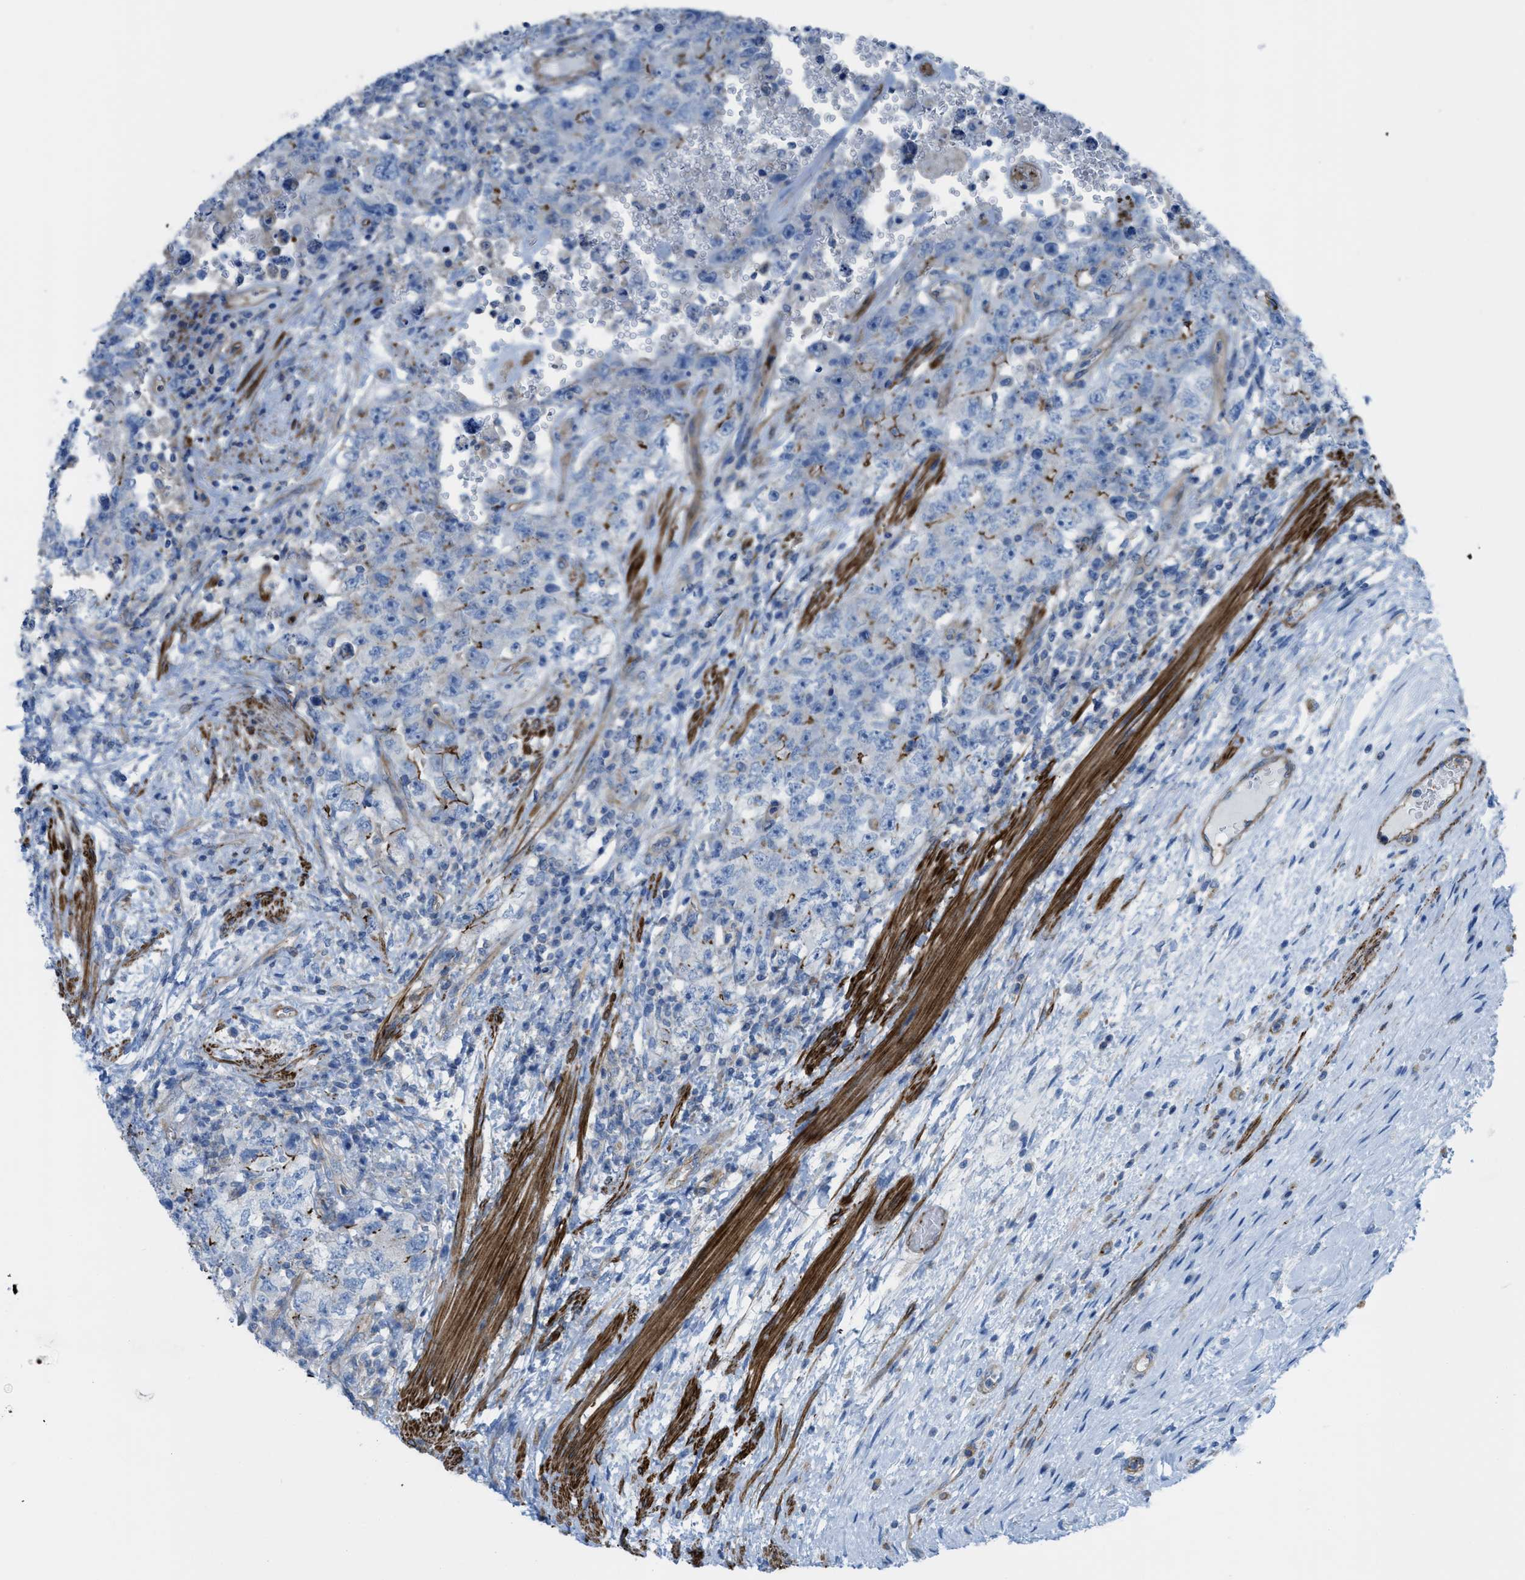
{"staining": {"intensity": "negative", "quantity": "none", "location": "none"}, "tissue": "testis cancer", "cell_type": "Tumor cells", "image_type": "cancer", "snomed": [{"axis": "morphology", "description": "Carcinoma, Embryonal, NOS"}, {"axis": "topography", "description": "Testis"}], "caption": "IHC photomicrograph of human testis cancer stained for a protein (brown), which reveals no positivity in tumor cells. (Stains: DAB (3,3'-diaminobenzidine) immunohistochemistry with hematoxylin counter stain, Microscopy: brightfield microscopy at high magnification).", "gene": "KCNH7", "patient": {"sex": "male", "age": 26}}